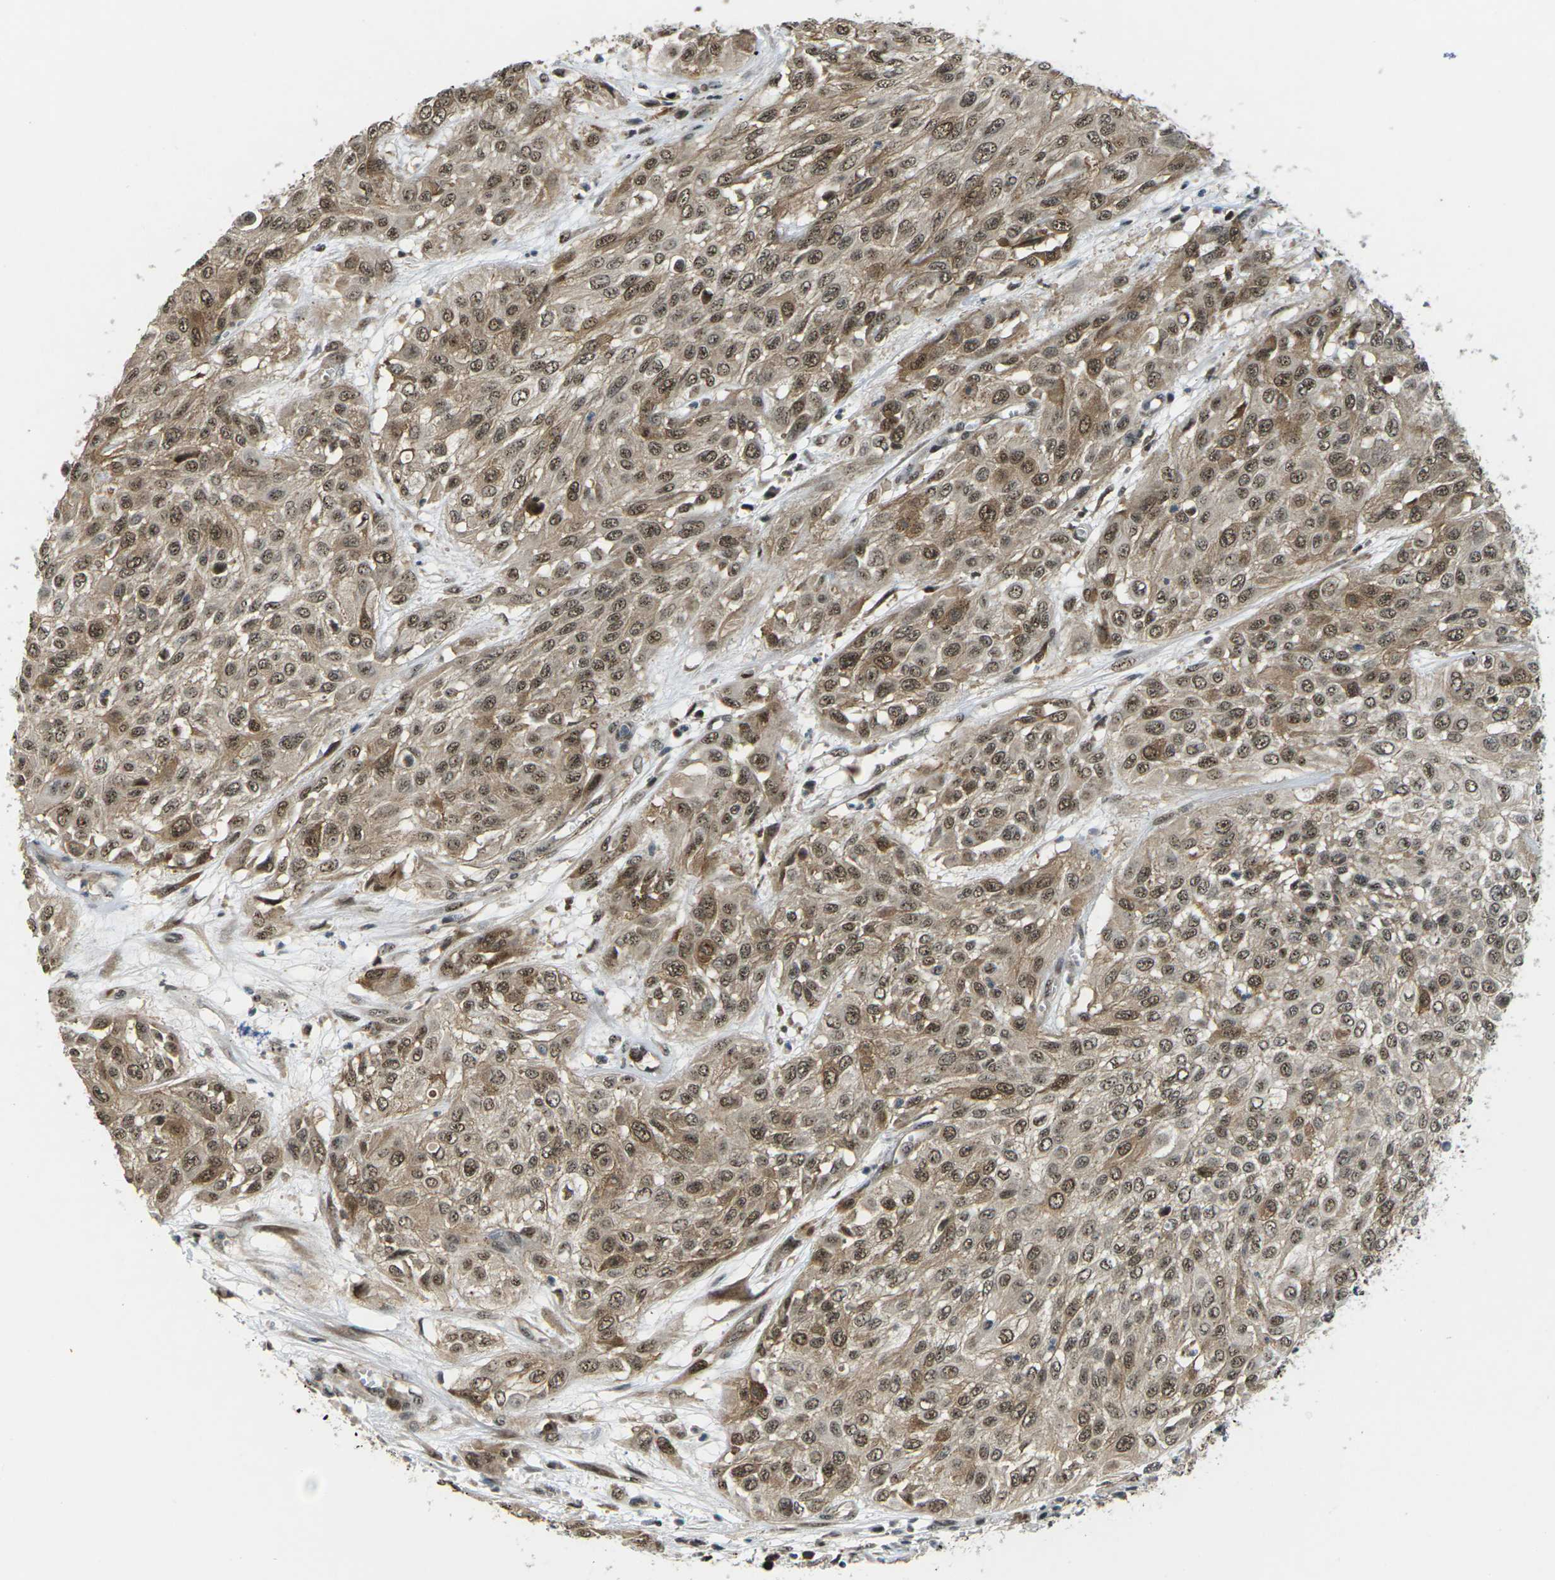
{"staining": {"intensity": "moderate", "quantity": ">75%", "location": "cytoplasmic/membranous,nuclear"}, "tissue": "urothelial cancer", "cell_type": "Tumor cells", "image_type": "cancer", "snomed": [{"axis": "morphology", "description": "Urothelial carcinoma, High grade"}, {"axis": "topography", "description": "Urinary bladder"}], "caption": "The image displays staining of urothelial carcinoma (high-grade), revealing moderate cytoplasmic/membranous and nuclear protein expression (brown color) within tumor cells. Immunohistochemistry stains the protein in brown and the nuclei are stained blue.", "gene": "UBE2S", "patient": {"sex": "male", "age": 57}}